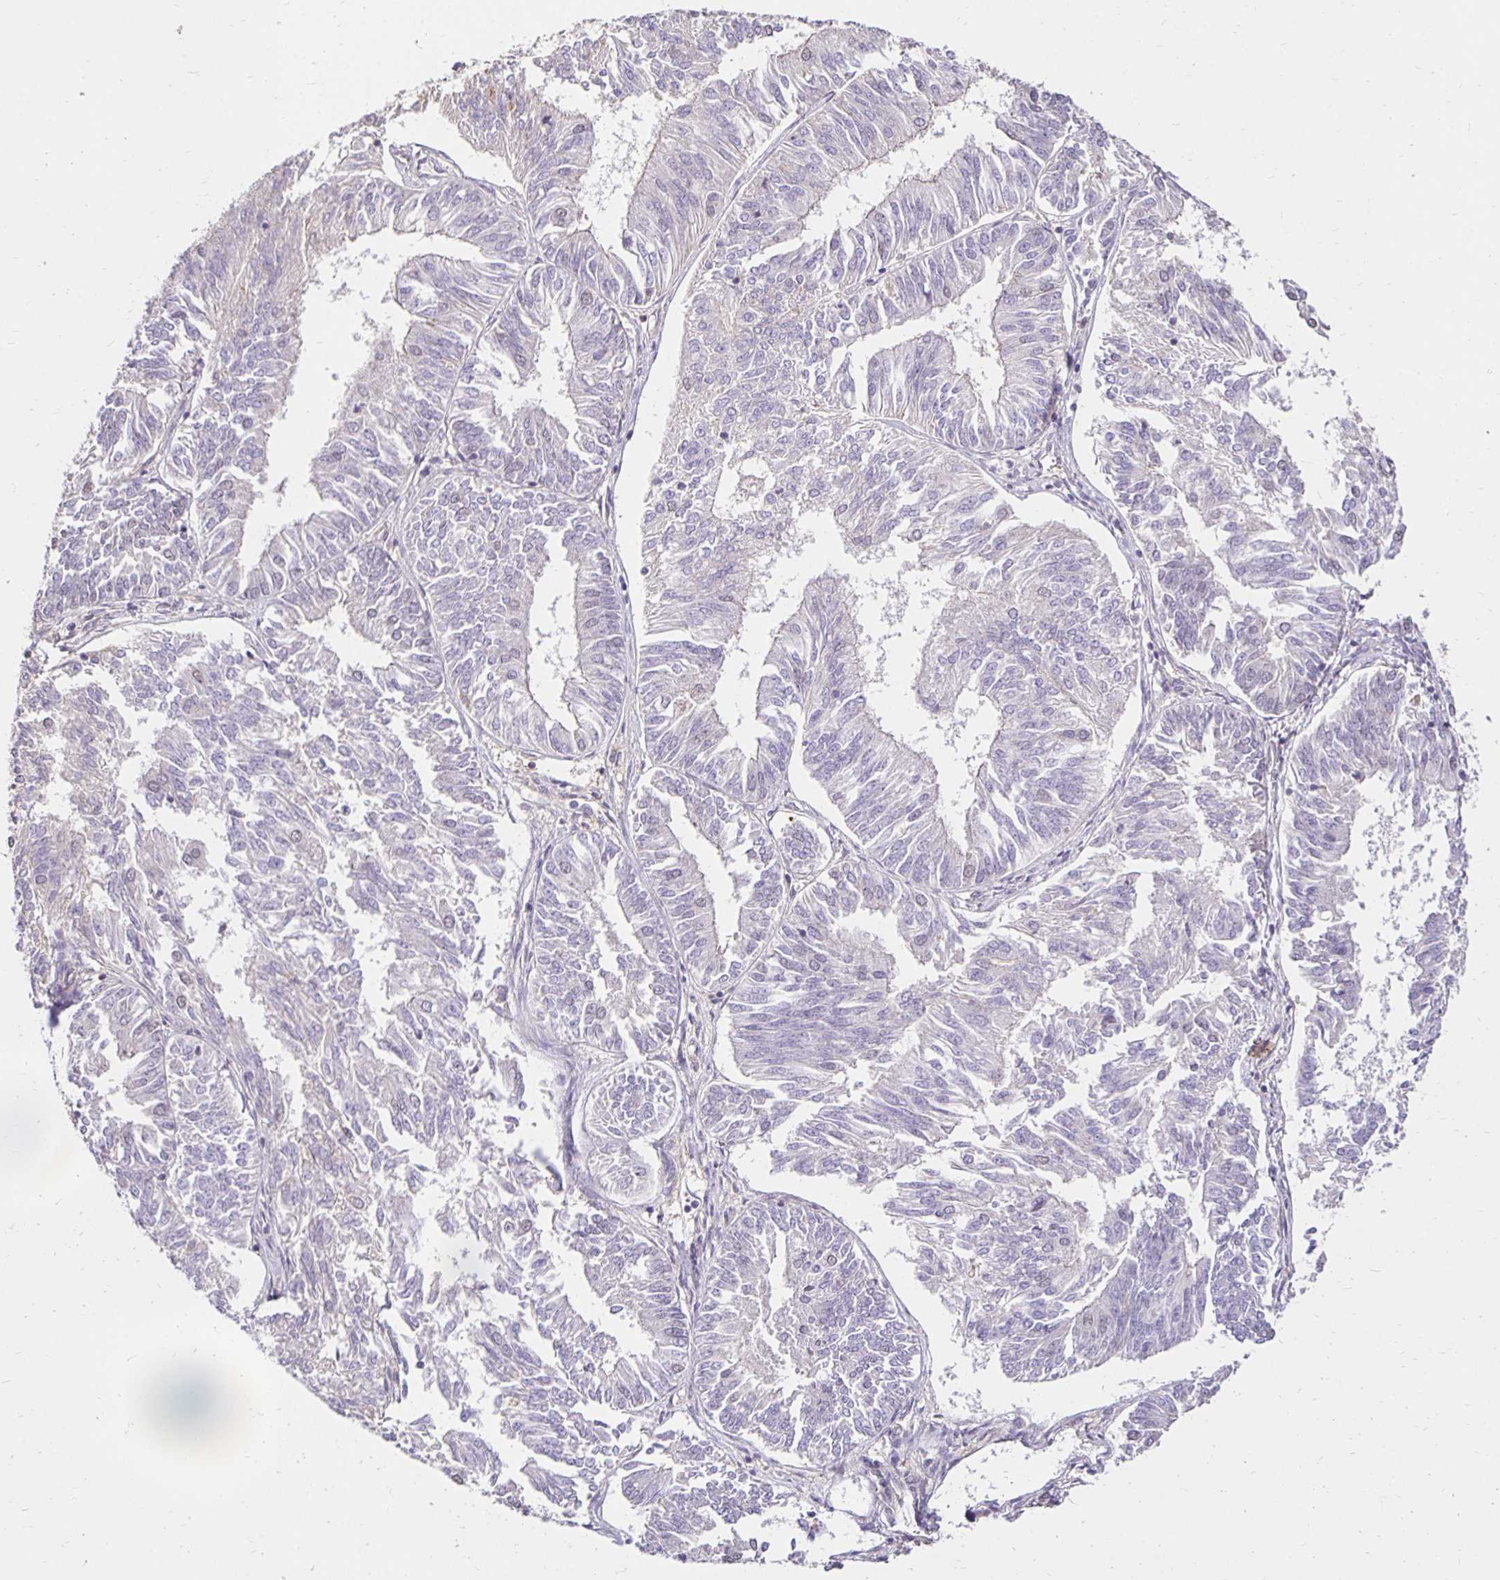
{"staining": {"intensity": "negative", "quantity": "none", "location": "none"}, "tissue": "endometrial cancer", "cell_type": "Tumor cells", "image_type": "cancer", "snomed": [{"axis": "morphology", "description": "Adenocarcinoma, NOS"}, {"axis": "topography", "description": "Endometrium"}], "caption": "Tumor cells are negative for brown protein staining in endometrial adenocarcinoma.", "gene": "PNPLA3", "patient": {"sex": "female", "age": 58}}